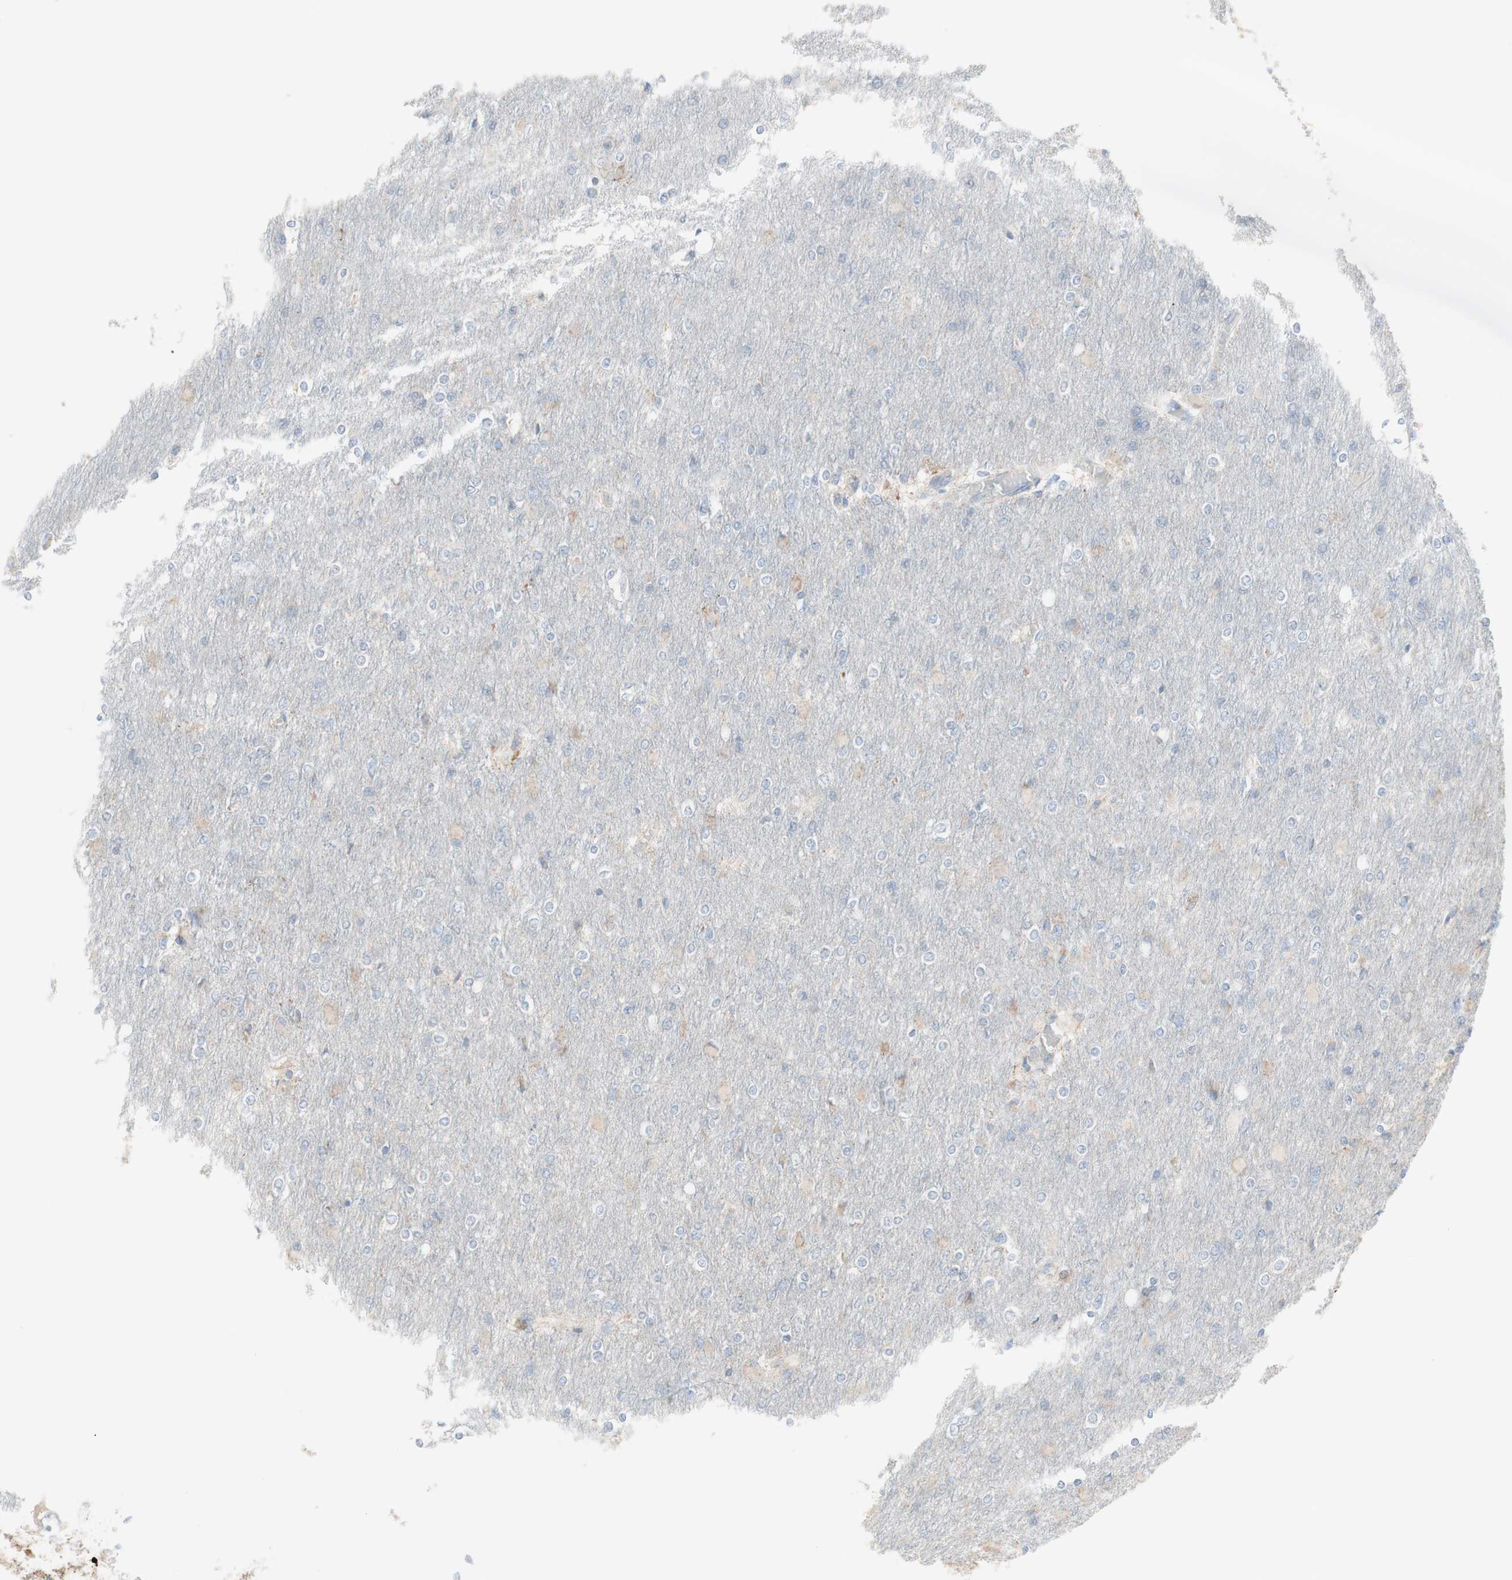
{"staining": {"intensity": "weak", "quantity": "<25%", "location": "cytoplasmic/membranous"}, "tissue": "glioma", "cell_type": "Tumor cells", "image_type": "cancer", "snomed": [{"axis": "morphology", "description": "Glioma, malignant, High grade"}, {"axis": "topography", "description": "Cerebral cortex"}], "caption": "High magnification brightfield microscopy of malignant glioma (high-grade) stained with DAB (brown) and counterstained with hematoxylin (blue): tumor cells show no significant expression.", "gene": "C3orf52", "patient": {"sex": "female", "age": 36}}